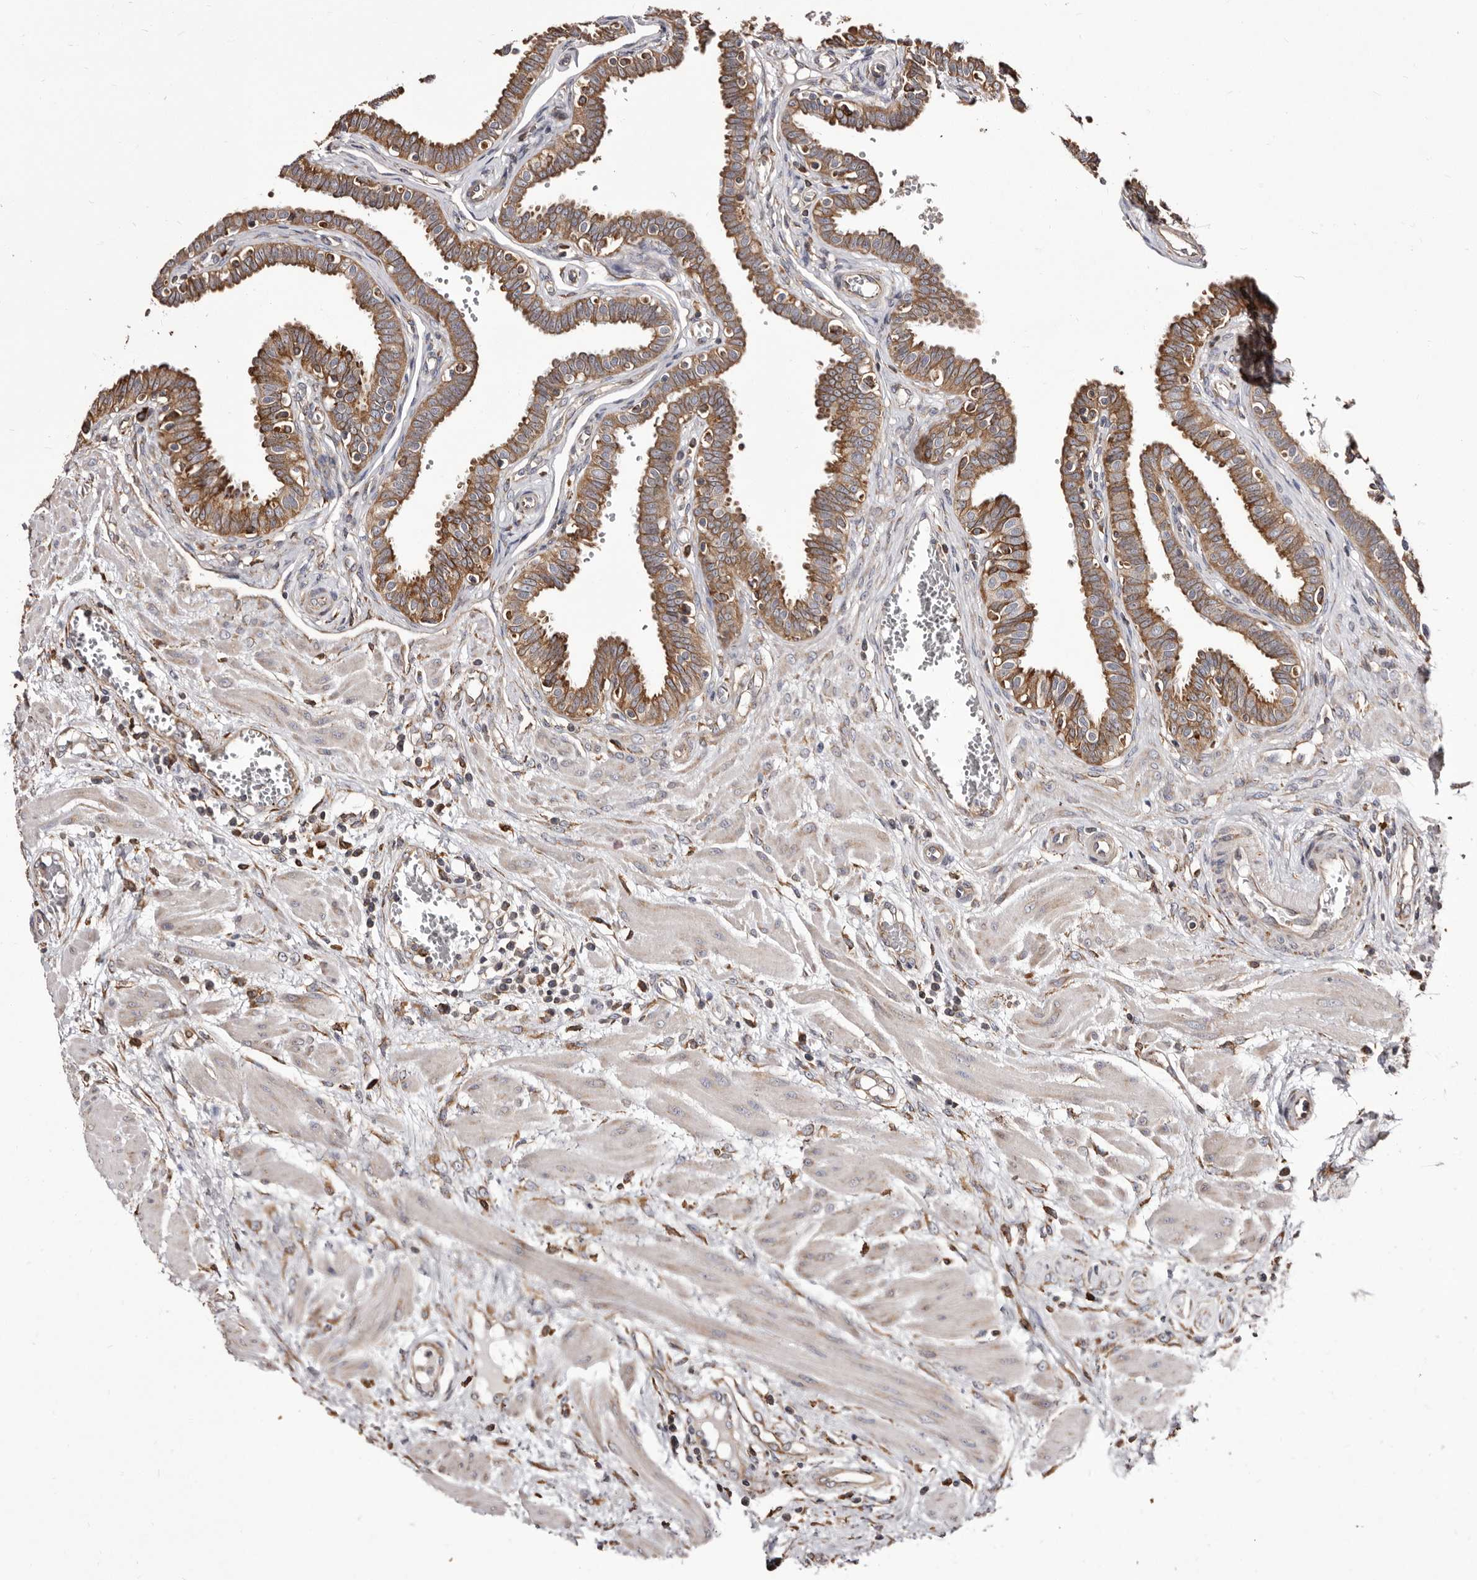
{"staining": {"intensity": "strong", "quantity": ">75%", "location": "cytoplasmic/membranous"}, "tissue": "fallopian tube", "cell_type": "Glandular cells", "image_type": "normal", "snomed": [{"axis": "morphology", "description": "Normal tissue, NOS"}, {"axis": "topography", "description": "Fallopian tube"}], "caption": "Glandular cells display strong cytoplasmic/membranous staining in about >75% of cells in unremarkable fallopian tube. (DAB (3,3'-diaminobenzidine) IHC, brown staining for protein, blue staining for nuclei).", "gene": "ACBD6", "patient": {"sex": "female", "age": 32}}